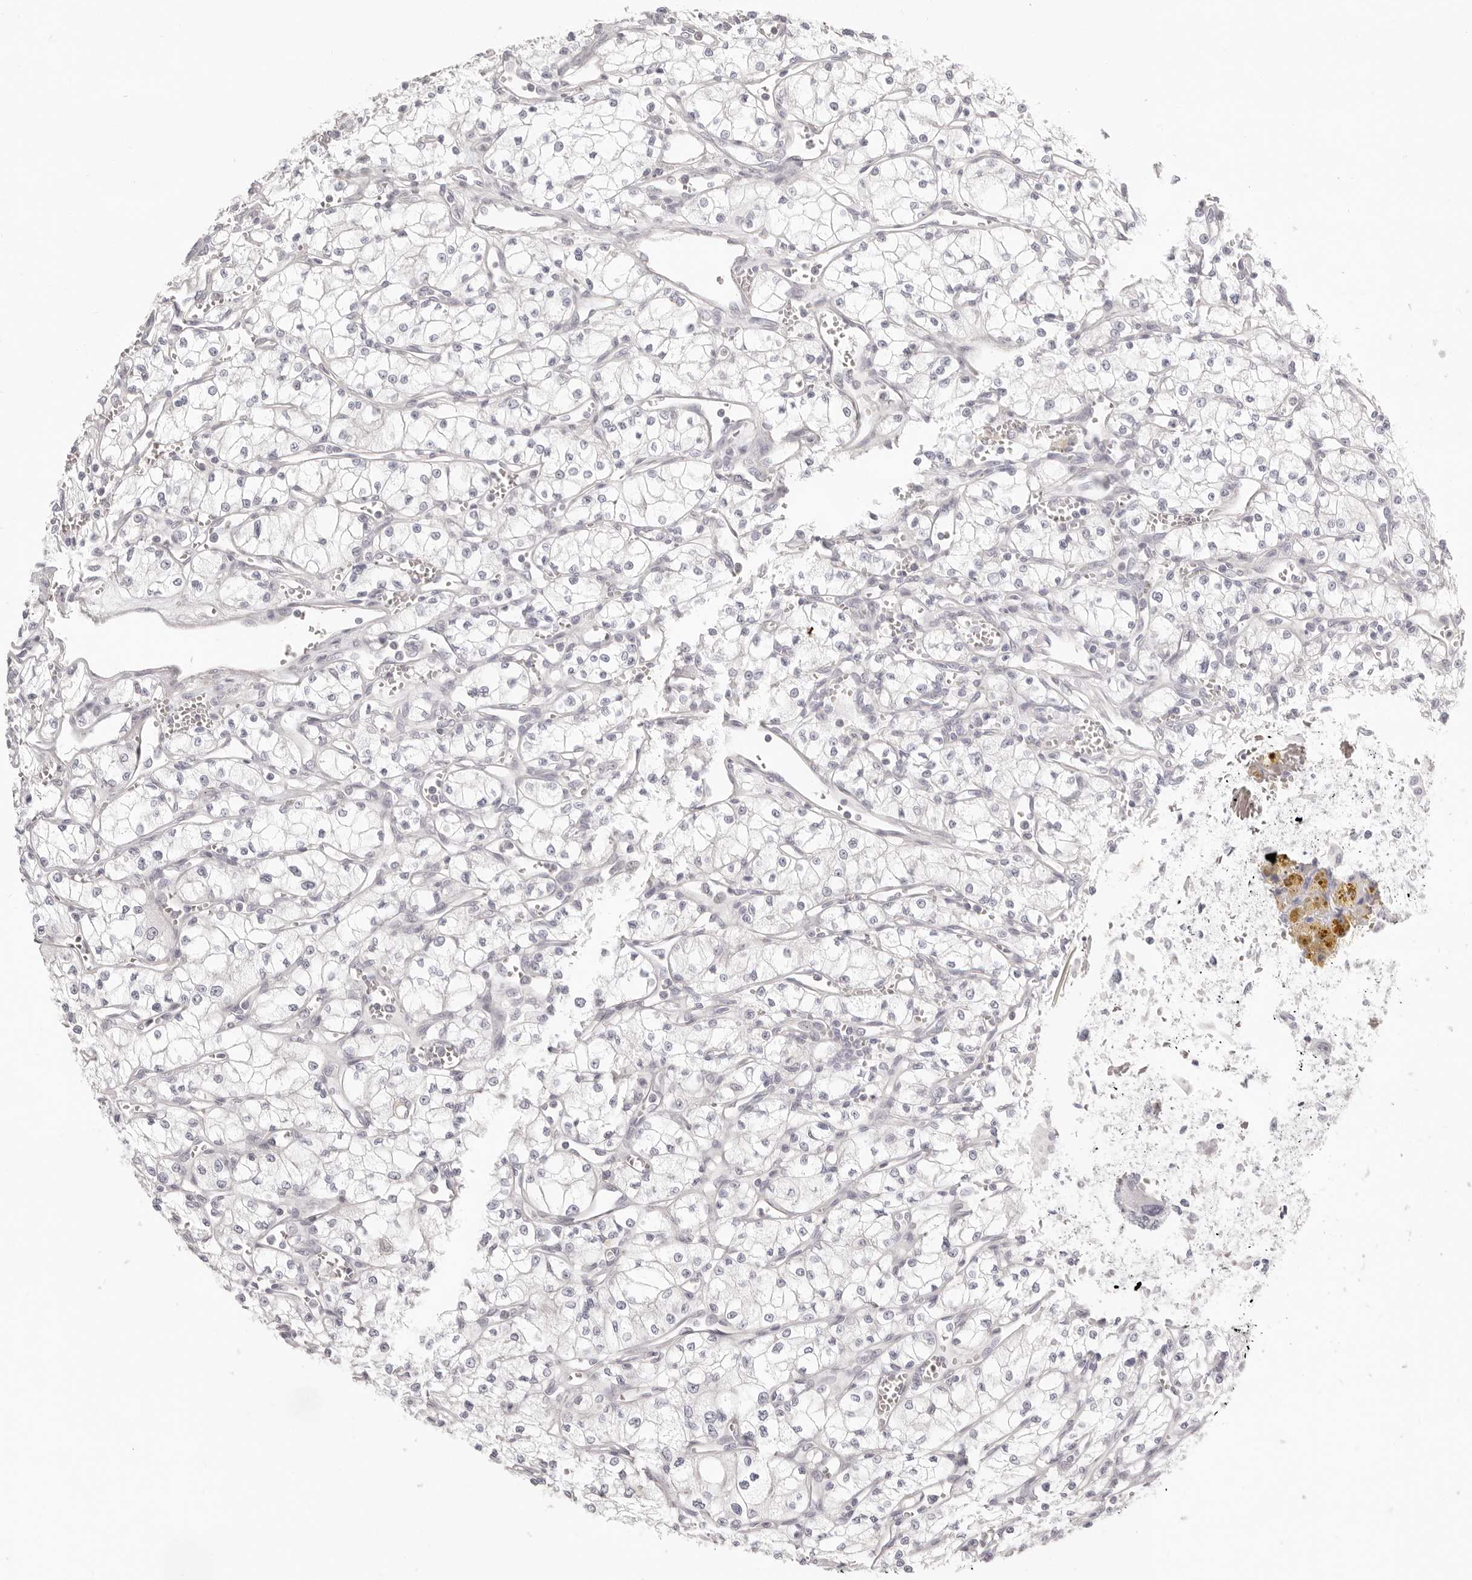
{"staining": {"intensity": "negative", "quantity": "none", "location": "none"}, "tissue": "renal cancer", "cell_type": "Tumor cells", "image_type": "cancer", "snomed": [{"axis": "morphology", "description": "Adenocarcinoma, NOS"}, {"axis": "topography", "description": "Kidney"}], "caption": "Immunohistochemistry (IHC) of renal cancer shows no staining in tumor cells.", "gene": "FABP1", "patient": {"sex": "male", "age": 59}}